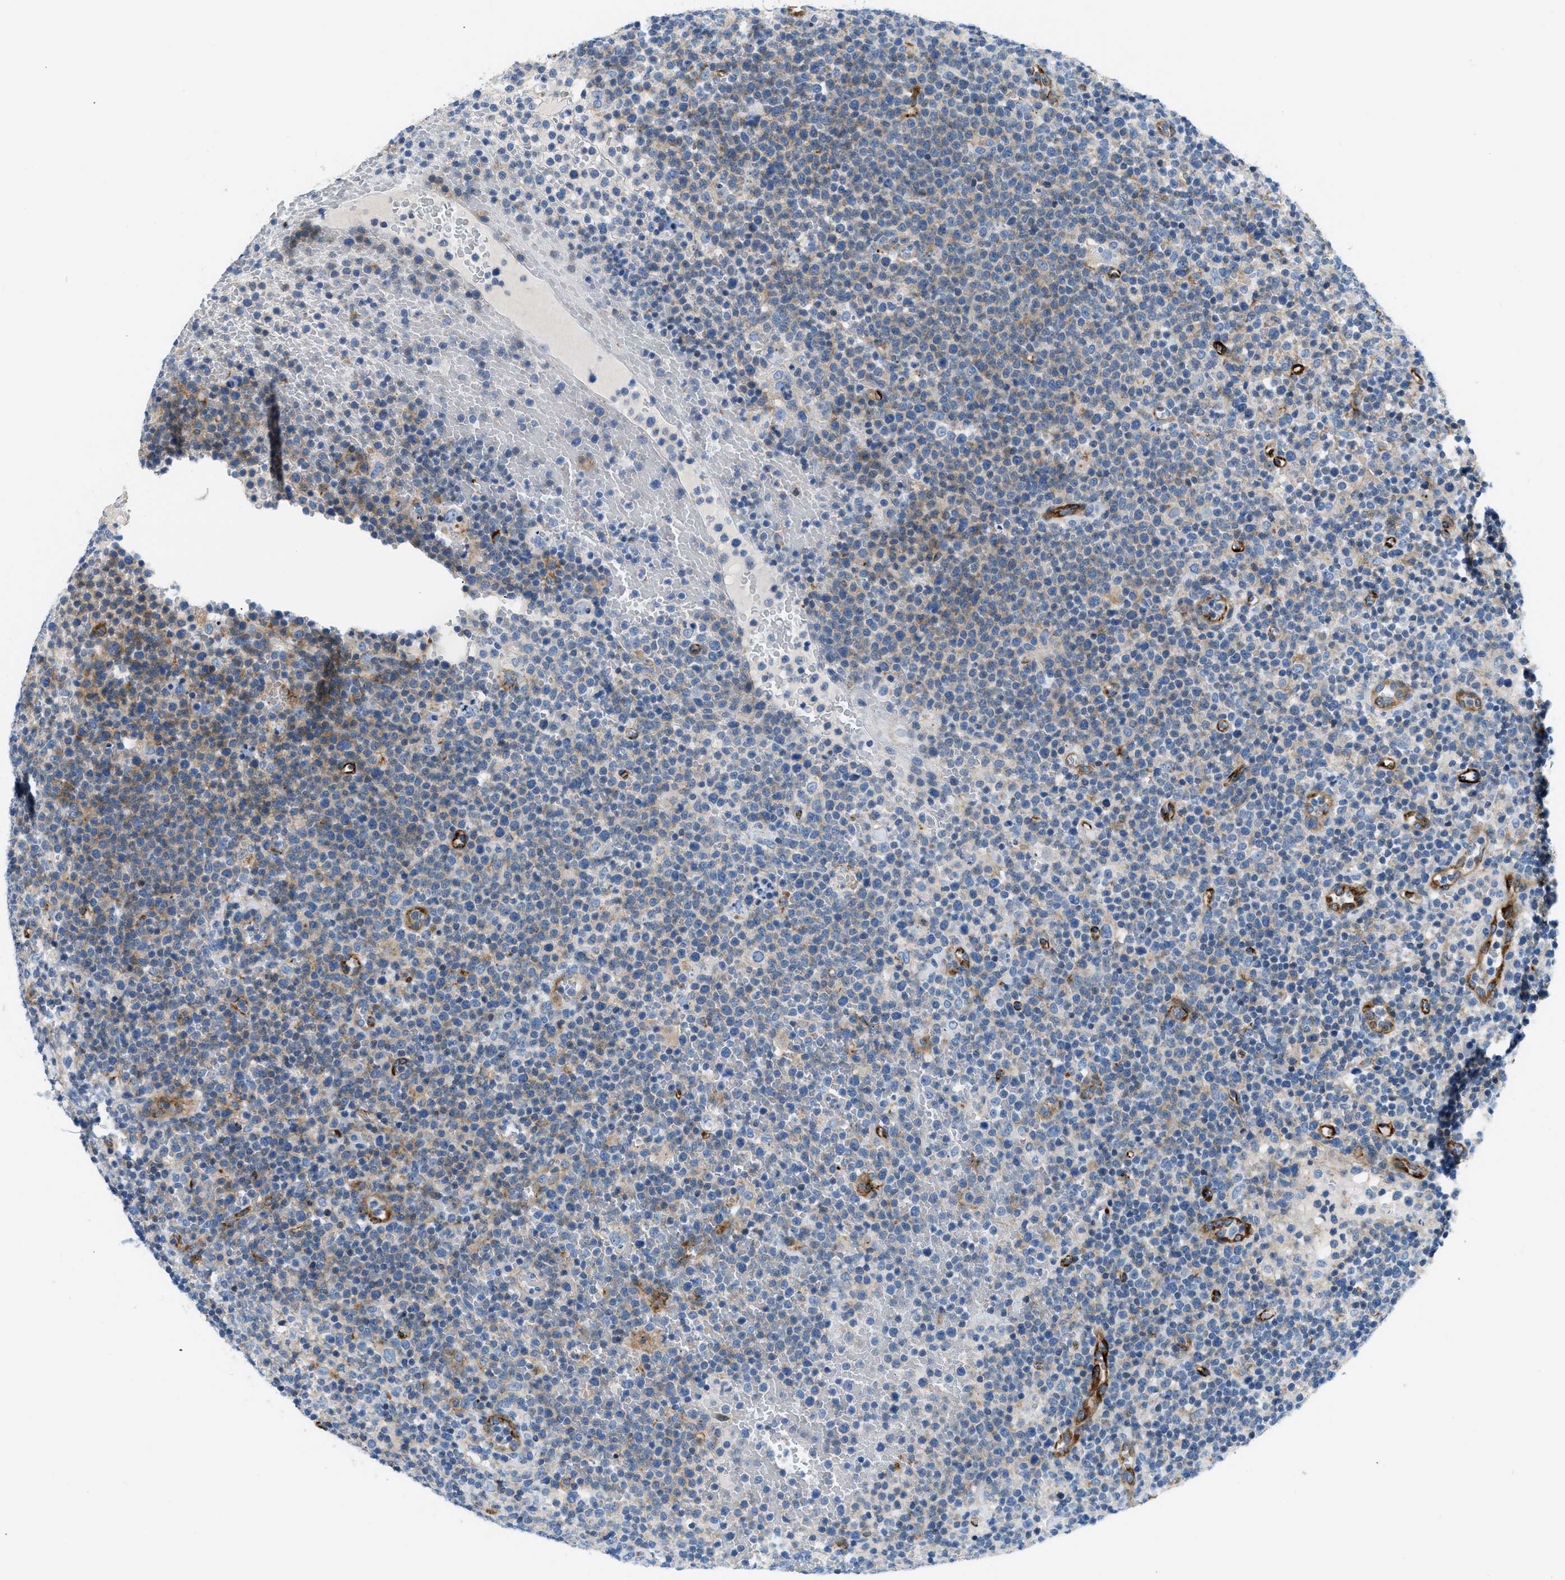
{"staining": {"intensity": "moderate", "quantity": "<25%", "location": "cytoplasmic/membranous"}, "tissue": "lymphoma", "cell_type": "Tumor cells", "image_type": "cancer", "snomed": [{"axis": "morphology", "description": "Malignant lymphoma, non-Hodgkin's type, High grade"}, {"axis": "topography", "description": "Lymph node"}], "caption": "There is low levels of moderate cytoplasmic/membranous positivity in tumor cells of high-grade malignant lymphoma, non-Hodgkin's type, as demonstrated by immunohistochemical staining (brown color).", "gene": "COL15A1", "patient": {"sex": "male", "age": 61}}